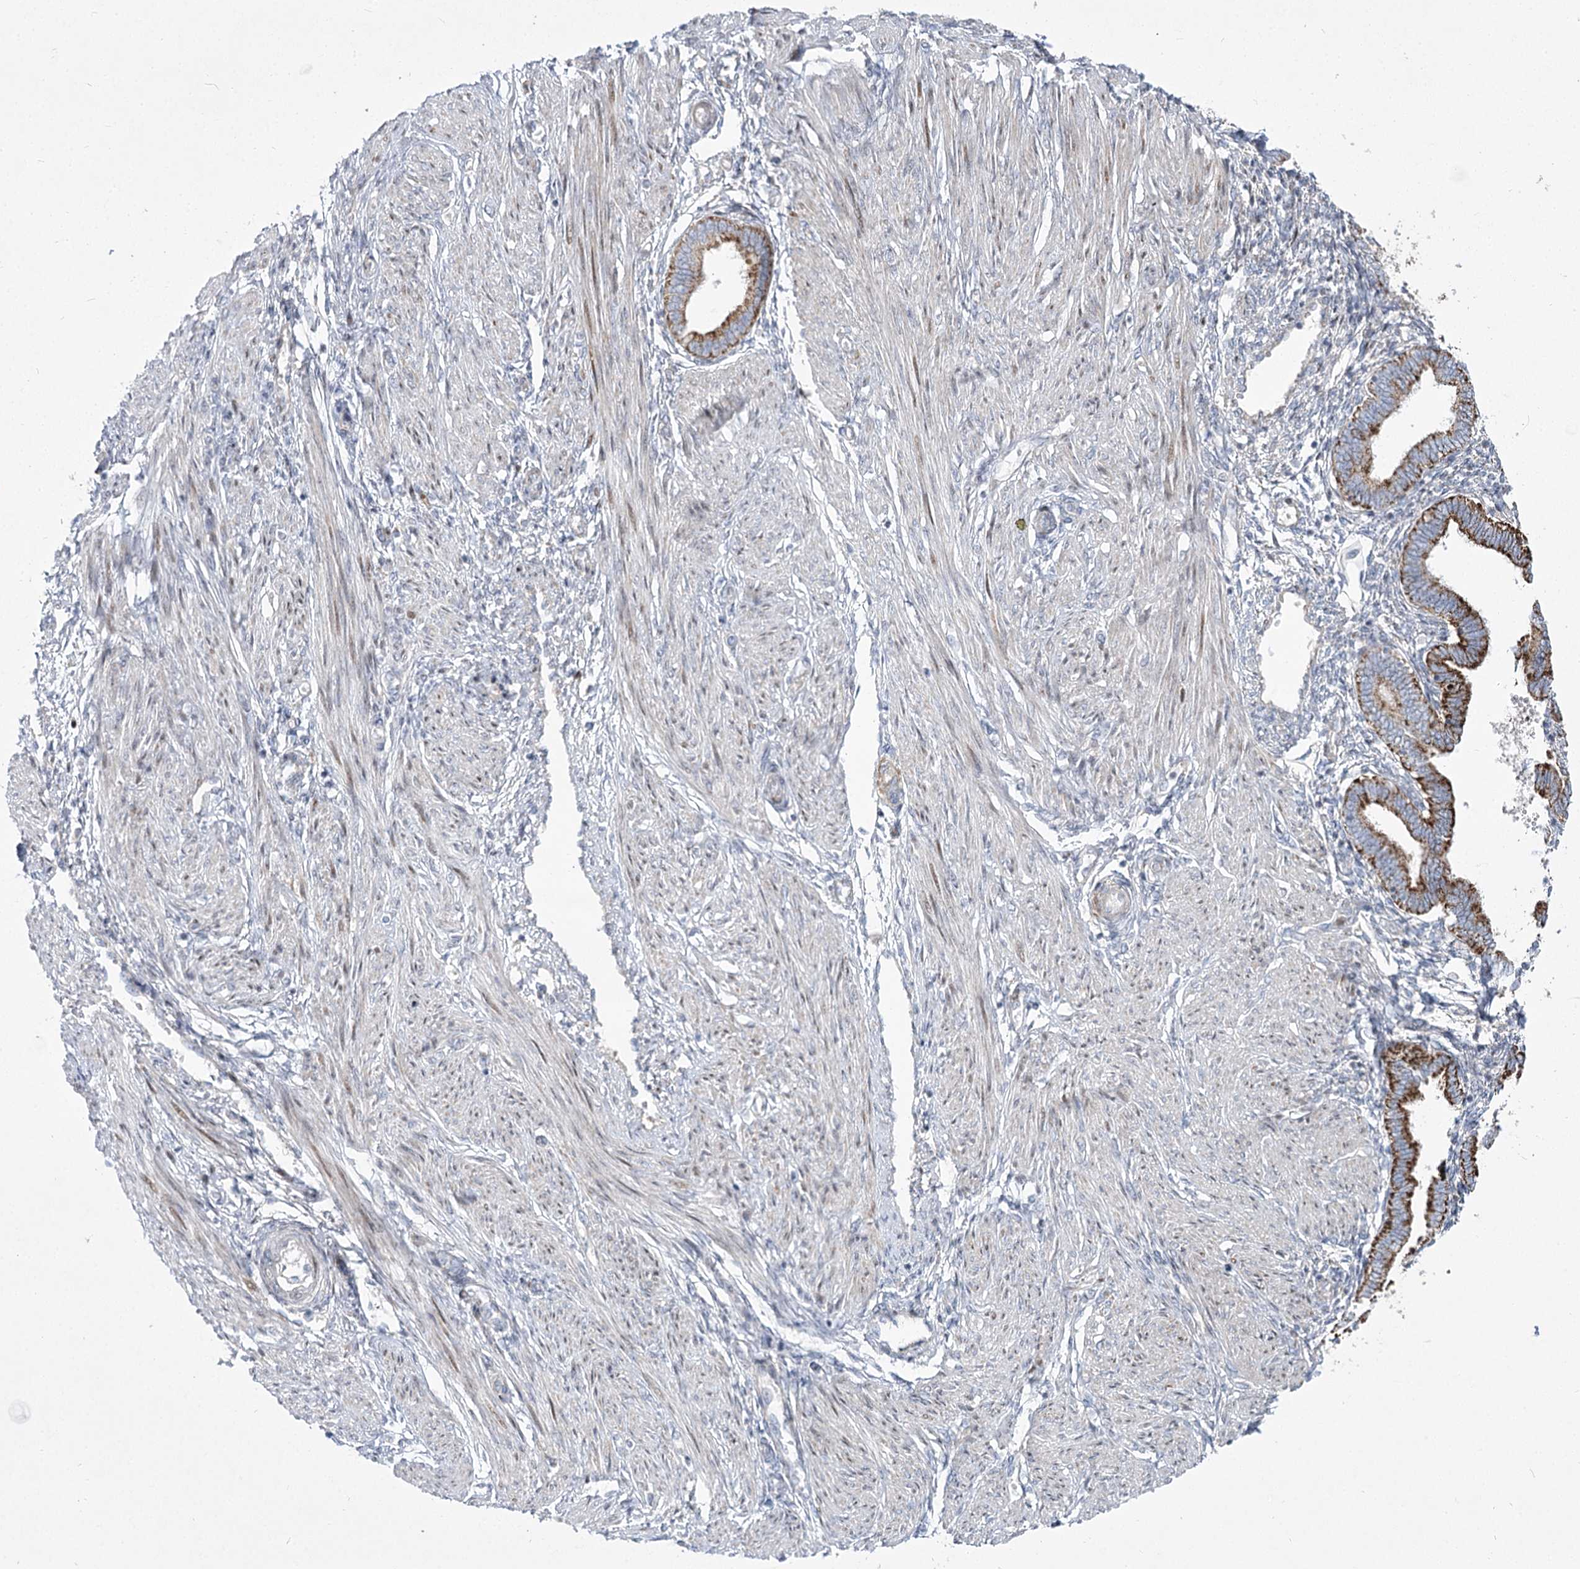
{"staining": {"intensity": "negative", "quantity": "none", "location": "none"}, "tissue": "endometrium", "cell_type": "Cells in endometrial stroma", "image_type": "normal", "snomed": [{"axis": "morphology", "description": "Normal tissue, NOS"}, {"axis": "topography", "description": "Endometrium"}], "caption": "Normal endometrium was stained to show a protein in brown. There is no significant staining in cells in endometrial stroma. The staining is performed using DAB (3,3'-diaminobenzidine) brown chromogen with nuclei counter-stained in using hematoxylin.", "gene": "CEP164", "patient": {"sex": "female", "age": 53}}